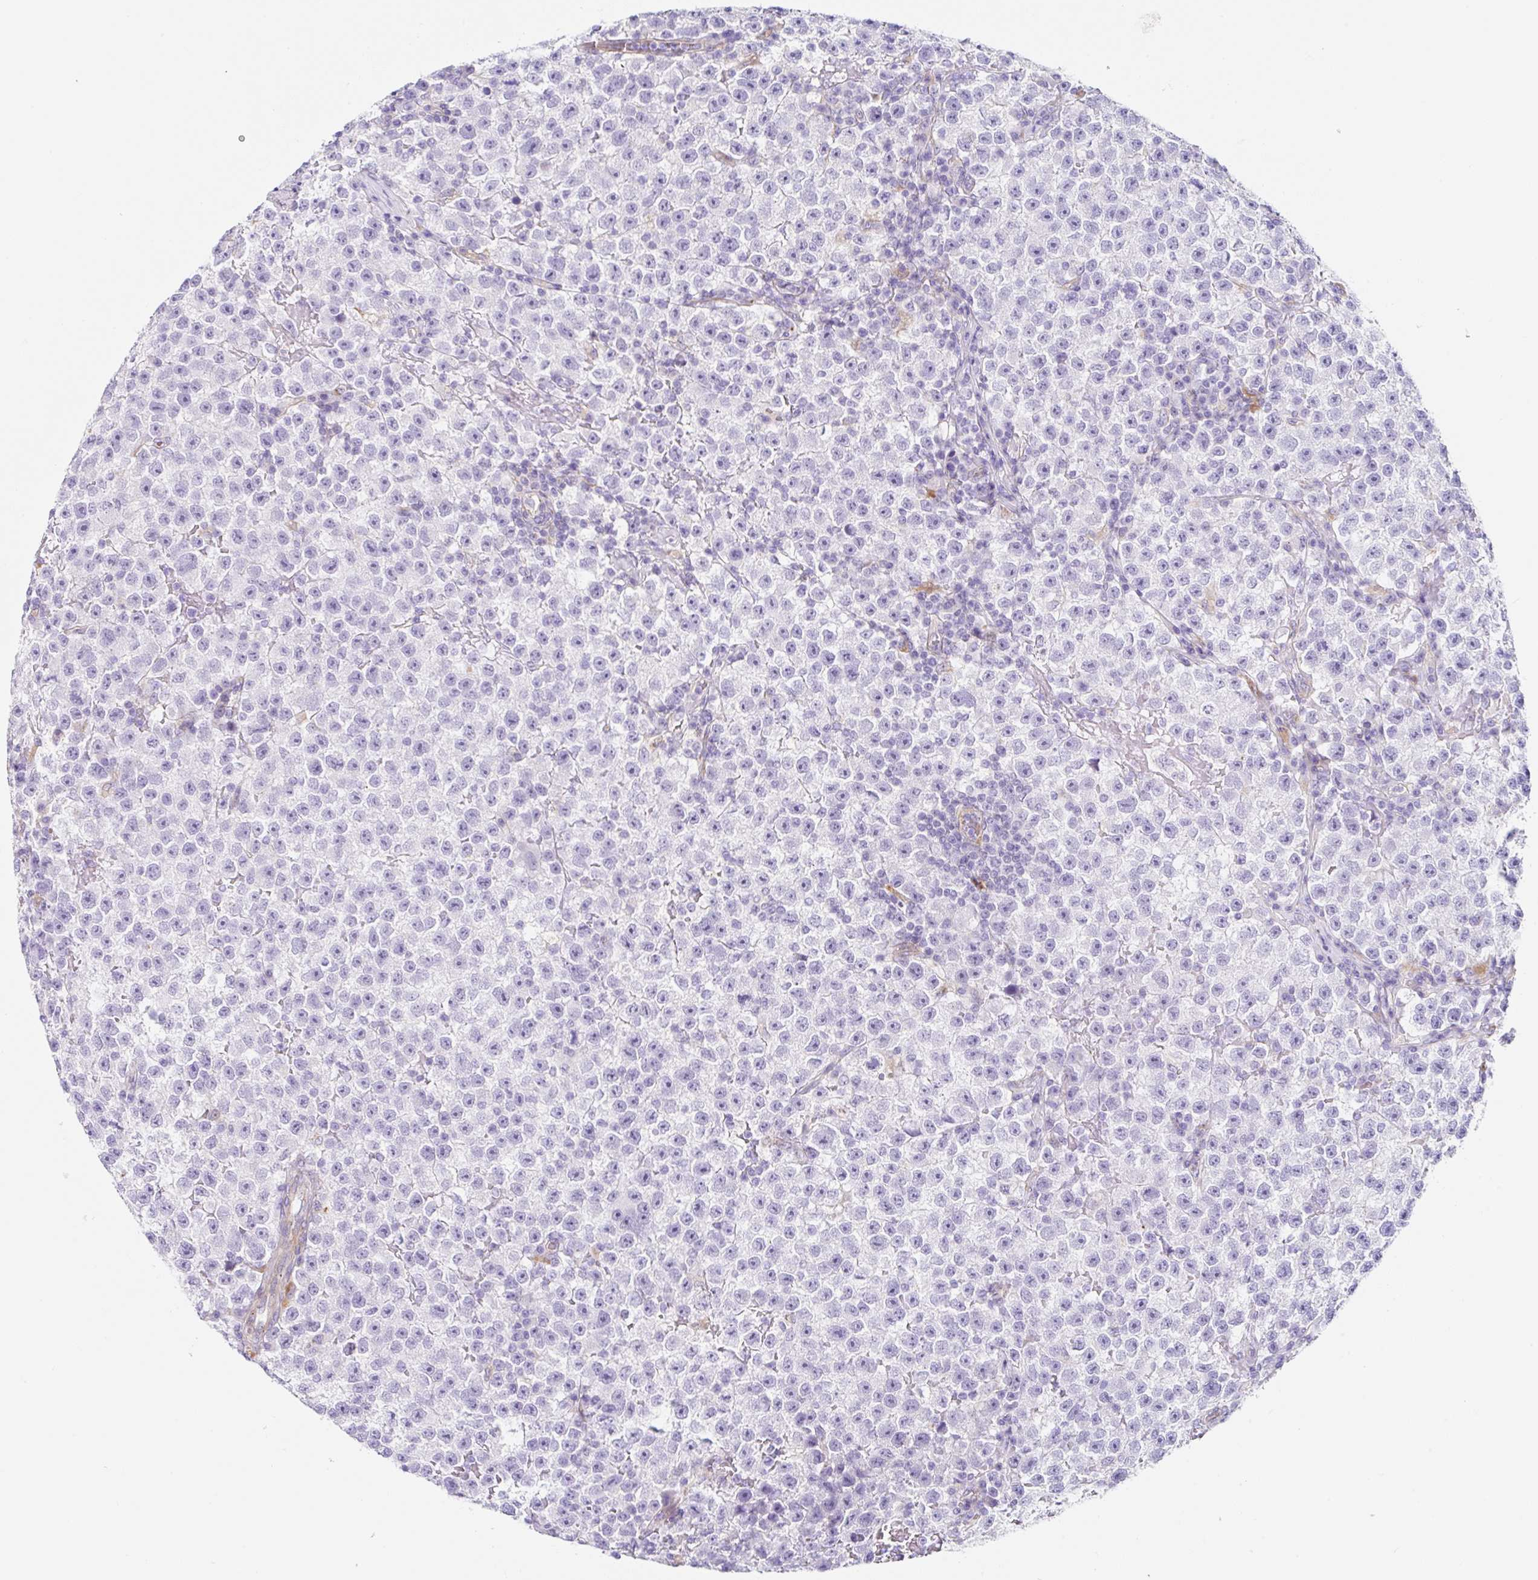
{"staining": {"intensity": "negative", "quantity": "none", "location": "none"}, "tissue": "testis cancer", "cell_type": "Tumor cells", "image_type": "cancer", "snomed": [{"axis": "morphology", "description": "Seminoma, NOS"}, {"axis": "topography", "description": "Testis"}], "caption": "There is no significant staining in tumor cells of testis cancer (seminoma).", "gene": "DKK4", "patient": {"sex": "male", "age": 22}}